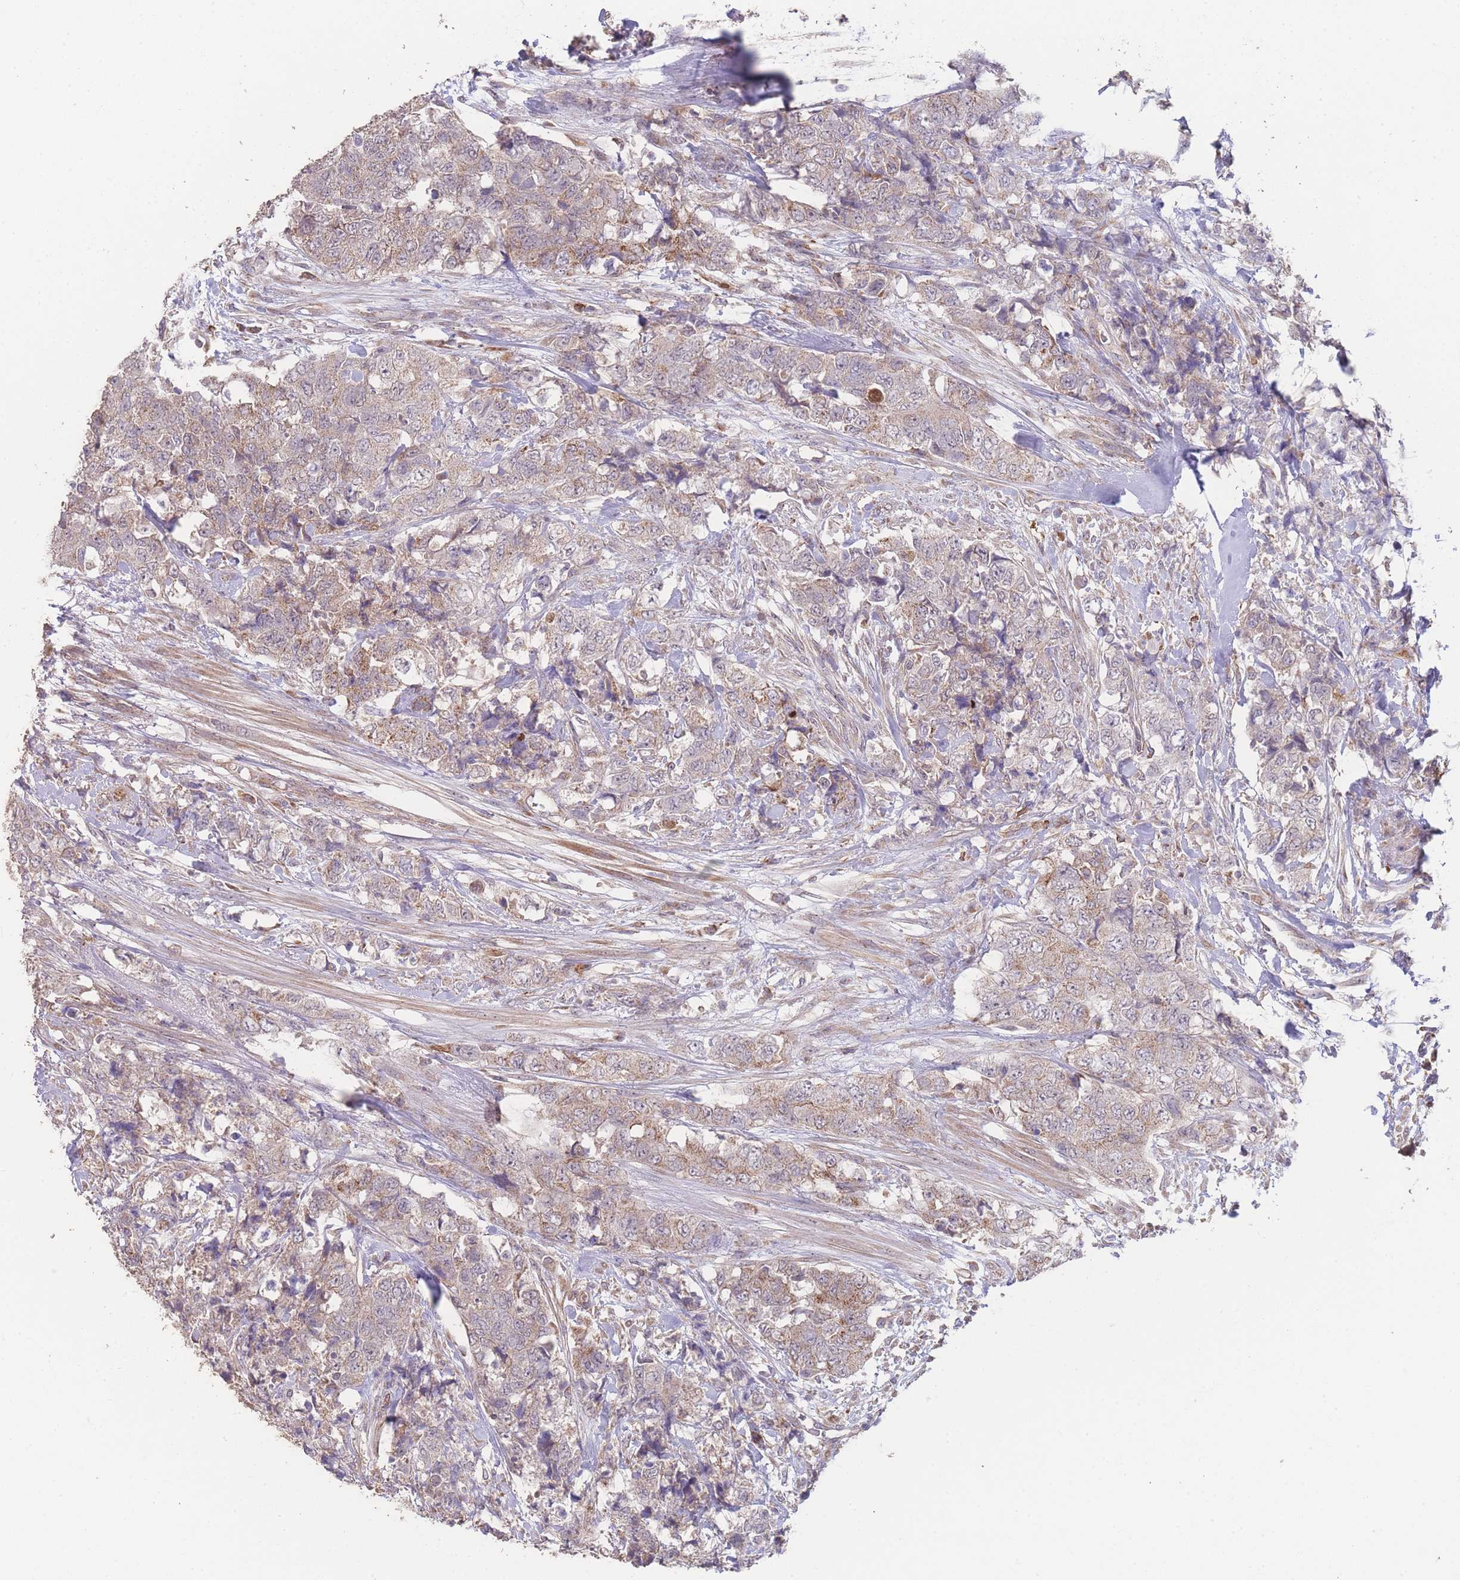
{"staining": {"intensity": "moderate", "quantity": "<25%", "location": "cytoplasmic/membranous"}, "tissue": "urothelial cancer", "cell_type": "Tumor cells", "image_type": "cancer", "snomed": [{"axis": "morphology", "description": "Urothelial carcinoma, High grade"}, {"axis": "topography", "description": "Urinary bladder"}], "caption": "Immunohistochemistry (IHC) histopathology image of high-grade urothelial carcinoma stained for a protein (brown), which reveals low levels of moderate cytoplasmic/membranous expression in about <25% of tumor cells.", "gene": "PXMP4", "patient": {"sex": "female", "age": 78}}